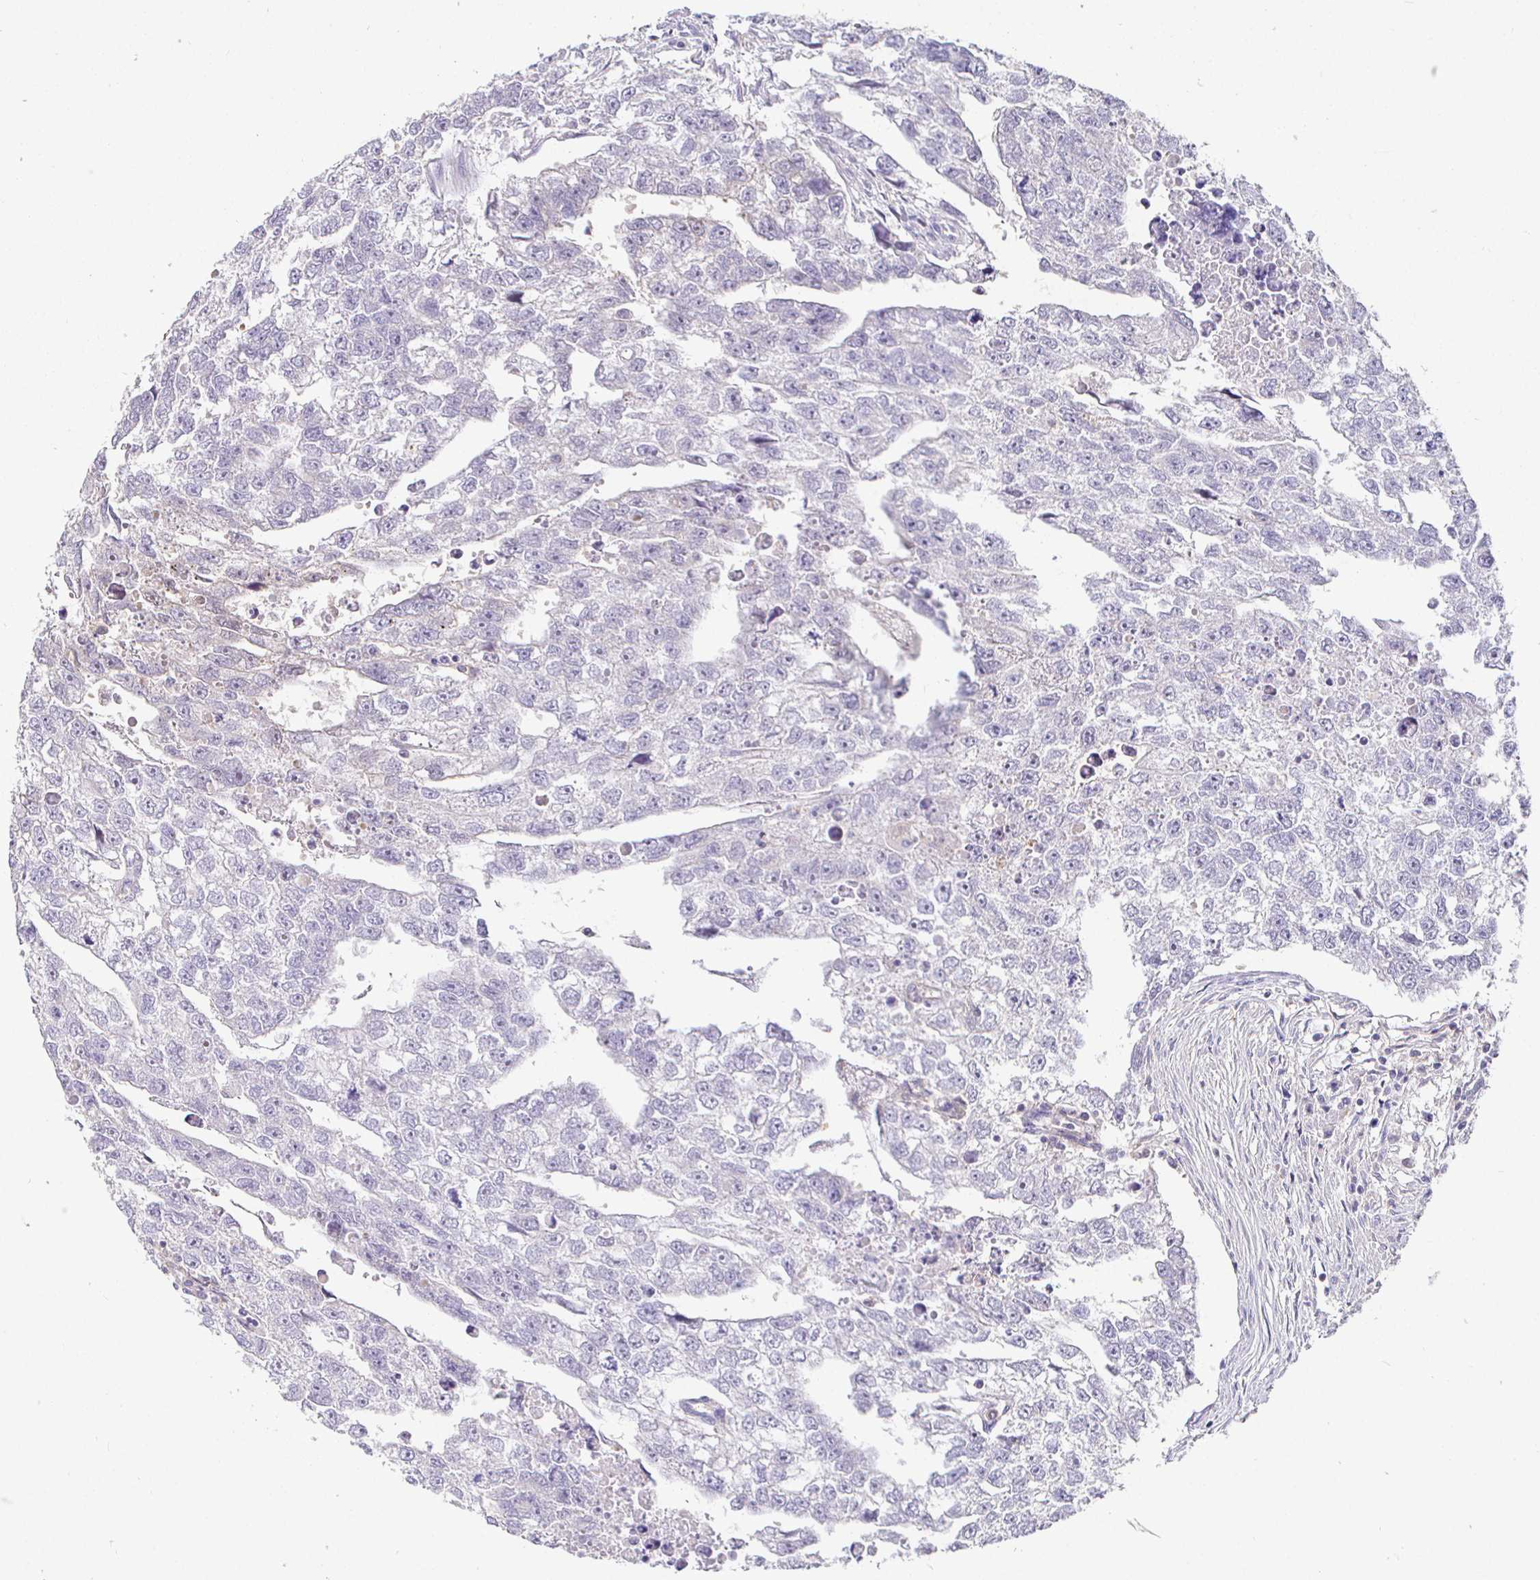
{"staining": {"intensity": "negative", "quantity": "none", "location": "none"}, "tissue": "testis cancer", "cell_type": "Tumor cells", "image_type": "cancer", "snomed": [{"axis": "morphology", "description": "Carcinoma, Embryonal, NOS"}, {"axis": "morphology", "description": "Teratoma, malignant, NOS"}, {"axis": "topography", "description": "Testis"}], "caption": "This is an IHC micrograph of testis cancer (embryonal carcinoma). There is no staining in tumor cells.", "gene": "SIRPA", "patient": {"sex": "male", "age": 44}}